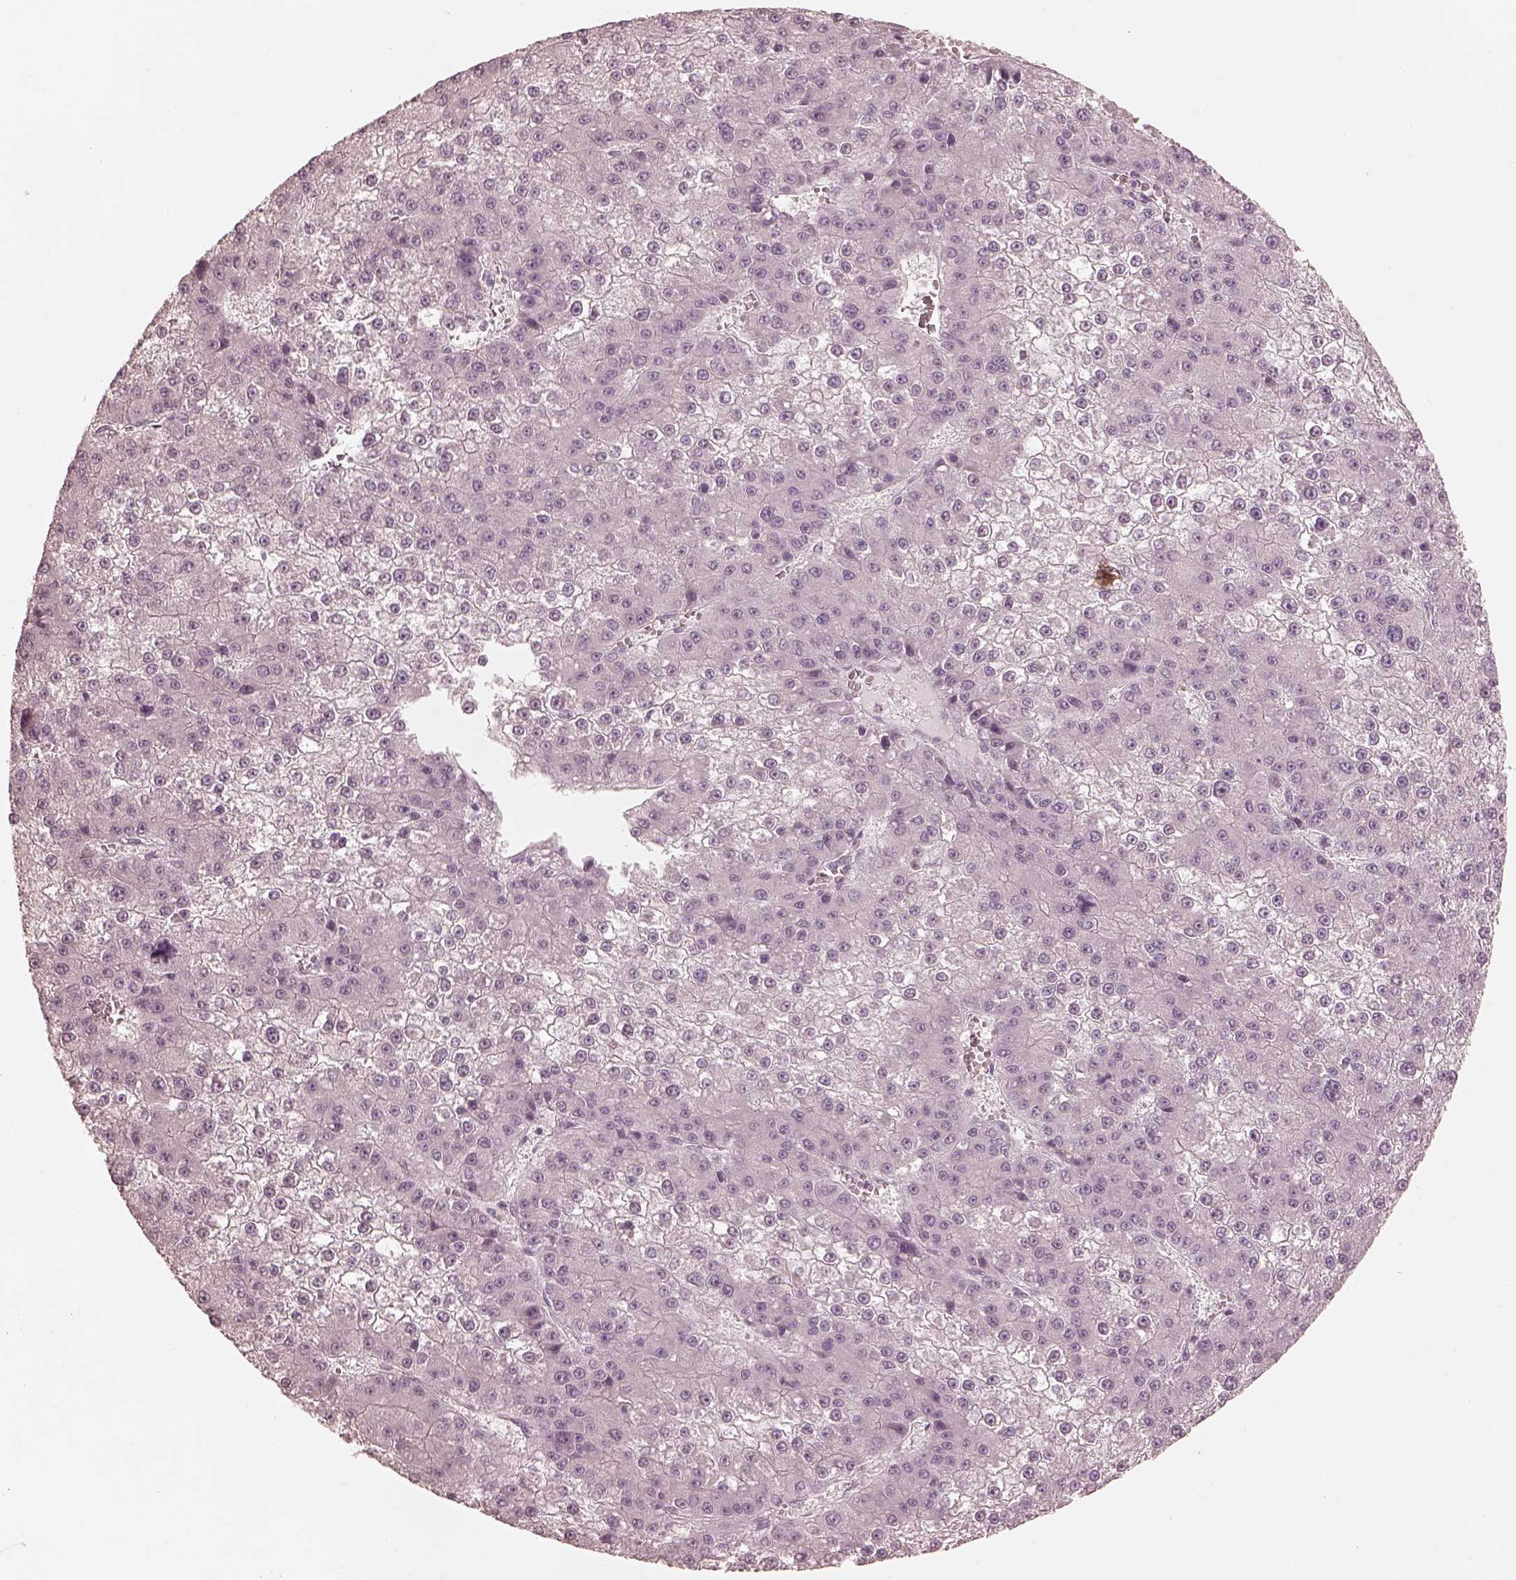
{"staining": {"intensity": "negative", "quantity": "none", "location": "none"}, "tissue": "liver cancer", "cell_type": "Tumor cells", "image_type": "cancer", "snomed": [{"axis": "morphology", "description": "Carcinoma, Hepatocellular, NOS"}, {"axis": "topography", "description": "Liver"}], "caption": "IHC histopathology image of human liver hepatocellular carcinoma stained for a protein (brown), which shows no staining in tumor cells. (Stains: DAB immunohistochemistry with hematoxylin counter stain, Microscopy: brightfield microscopy at high magnification).", "gene": "PRKACG", "patient": {"sex": "female", "age": 73}}